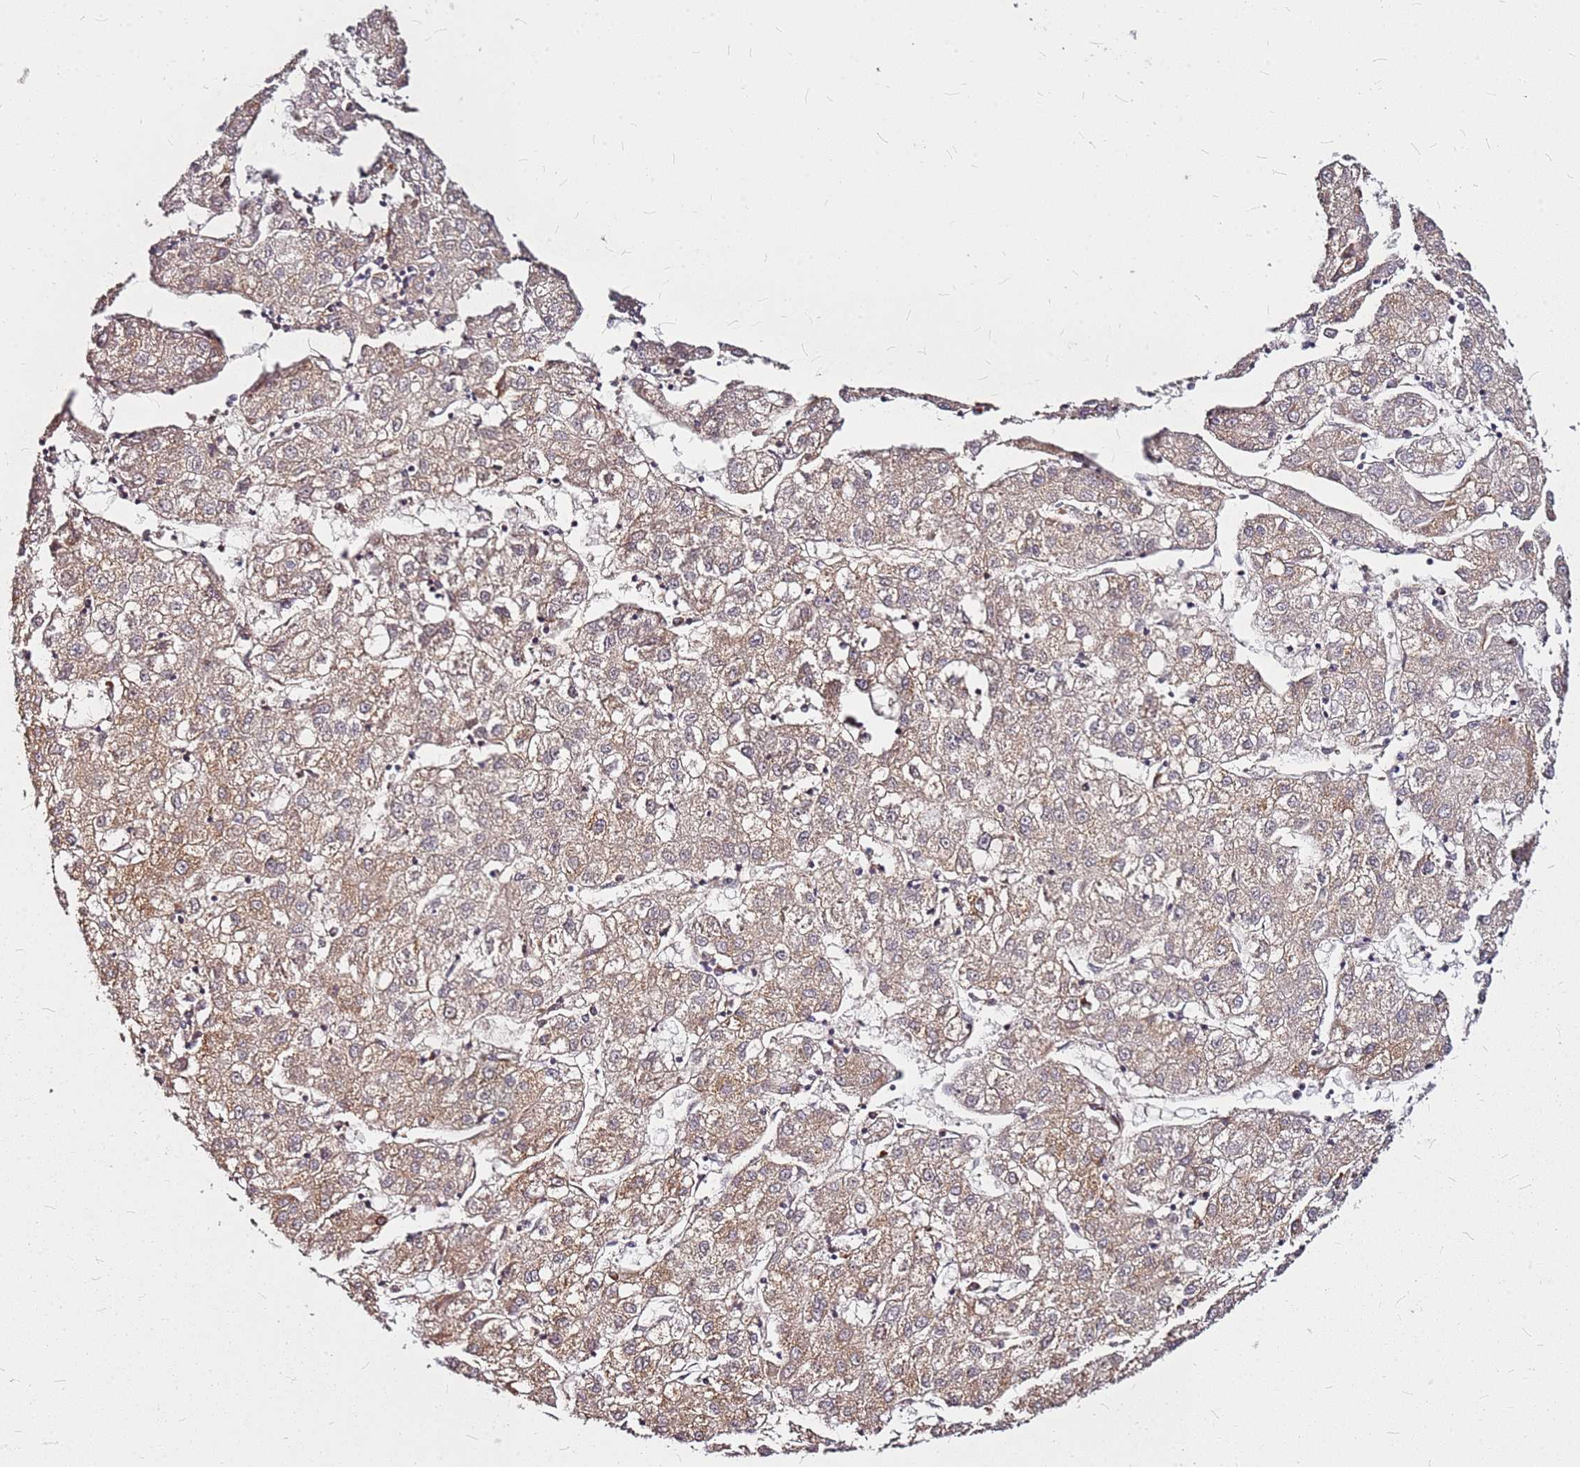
{"staining": {"intensity": "moderate", "quantity": ">75%", "location": "cytoplasmic/membranous"}, "tissue": "liver cancer", "cell_type": "Tumor cells", "image_type": "cancer", "snomed": [{"axis": "morphology", "description": "Carcinoma, Hepatocellular, NOS"}, {"axis": "topography", "description": "Liver"}], "caption": "Protein expression analysis of hepatocellular carcinoma (liver) shows moderate cytoplasmic/membranous staining in about >75% of tumor cells.", "gene": "DCDC2C", "patient": {"sex": "male", "age": 72}}